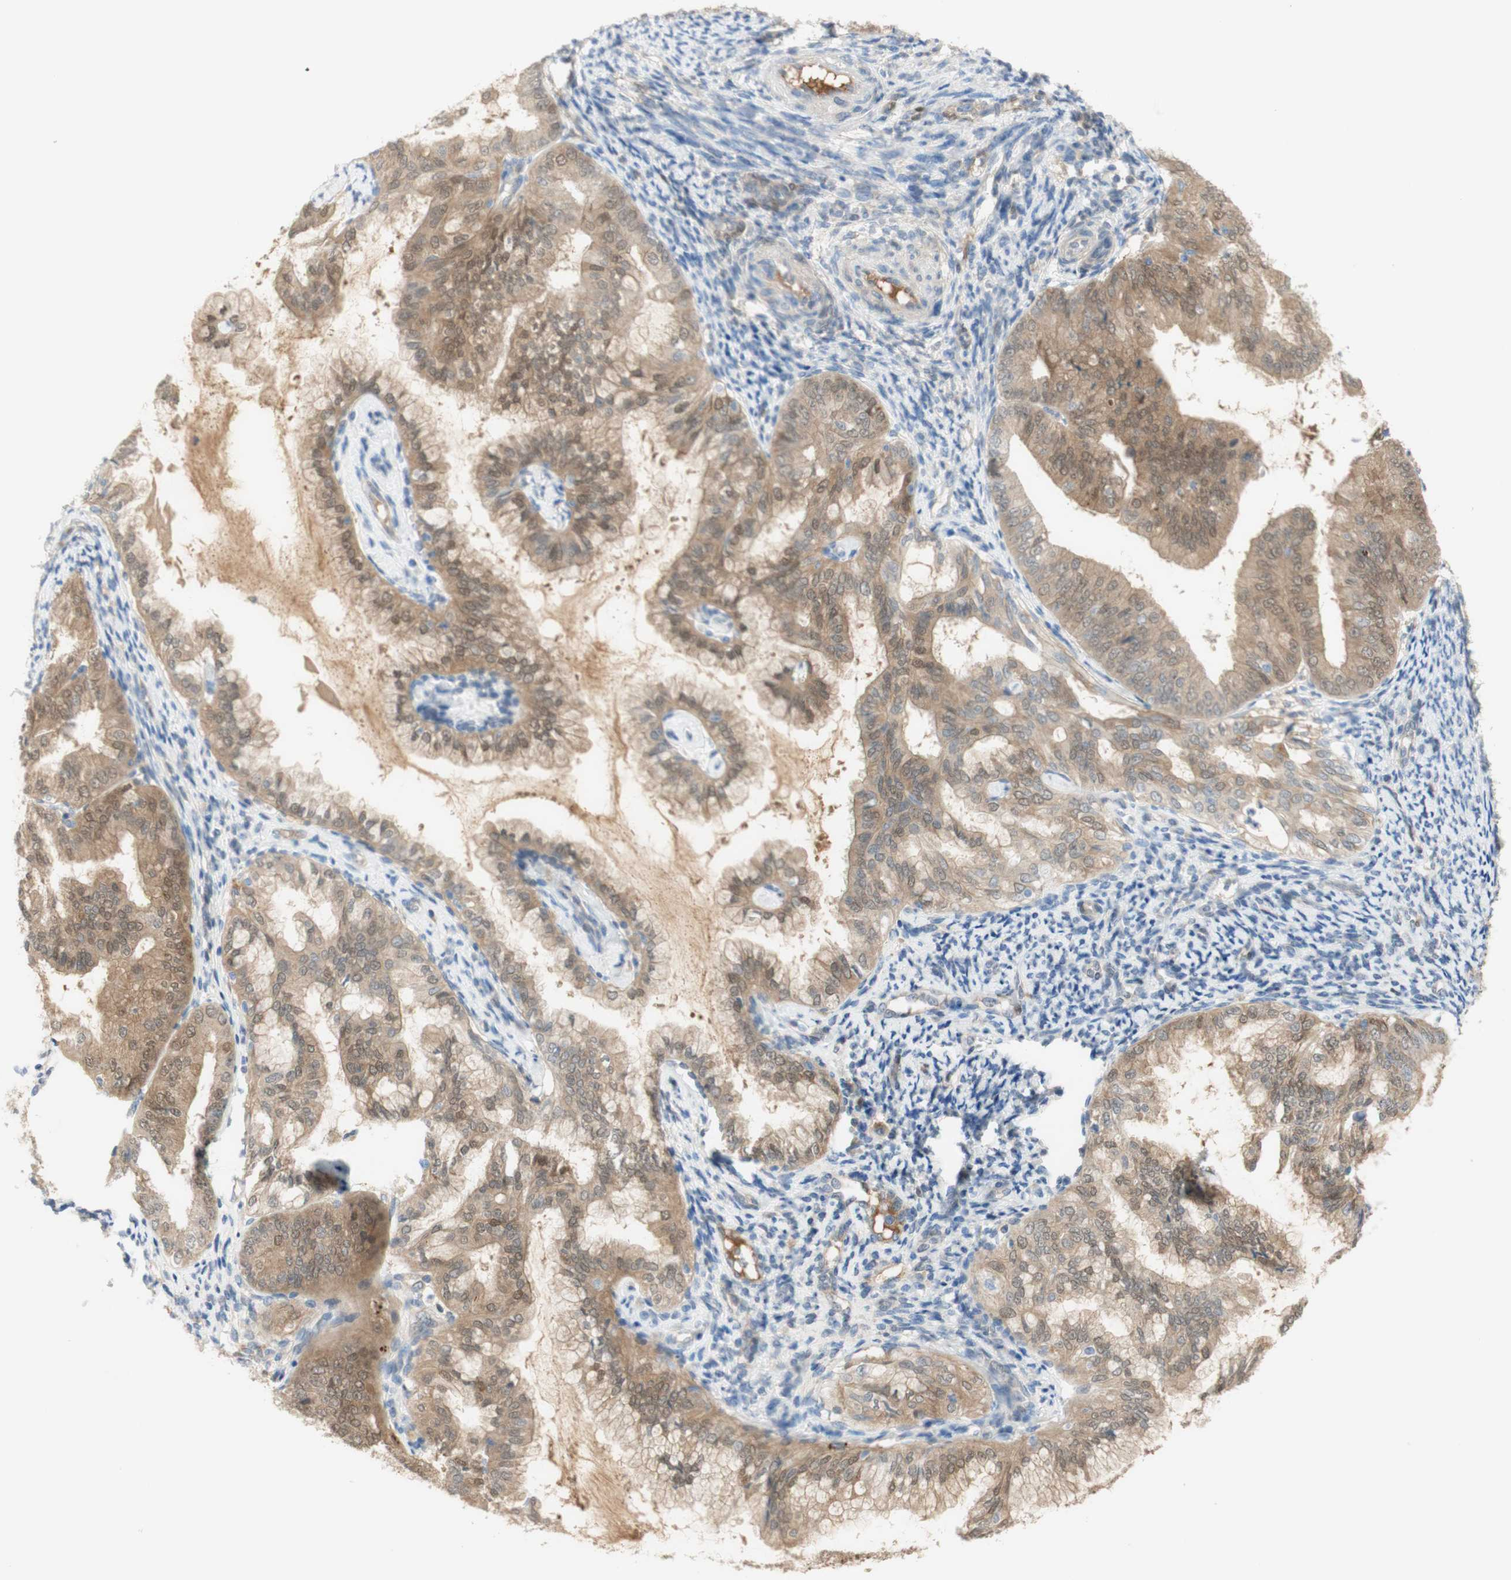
{"staining": {"intensity": "moderate", "quantity": ">75%", "location": "cytoplasmic/membranous,nuclear"}, "tissue": "endometrial cancer", "cell_type": "Tumor cells", "image_type": "cancer", "snomed": [{"axis": "morphology", "description": "Adenocarcinoma, NOS"}, {"axis": "topography", "description": "Endometrium"}], "caption": "Endometrial adenocarcinoma stained with immunohistochemistry reveals moderate cytoplasmic/membranous and nuclear expression in about >75% of tumor cells. (brown staining indicates protein expression, while blue staining denotes nuclei).", "gene": "SELENBP1", "patient": {"sex": "female", "age": 63}}